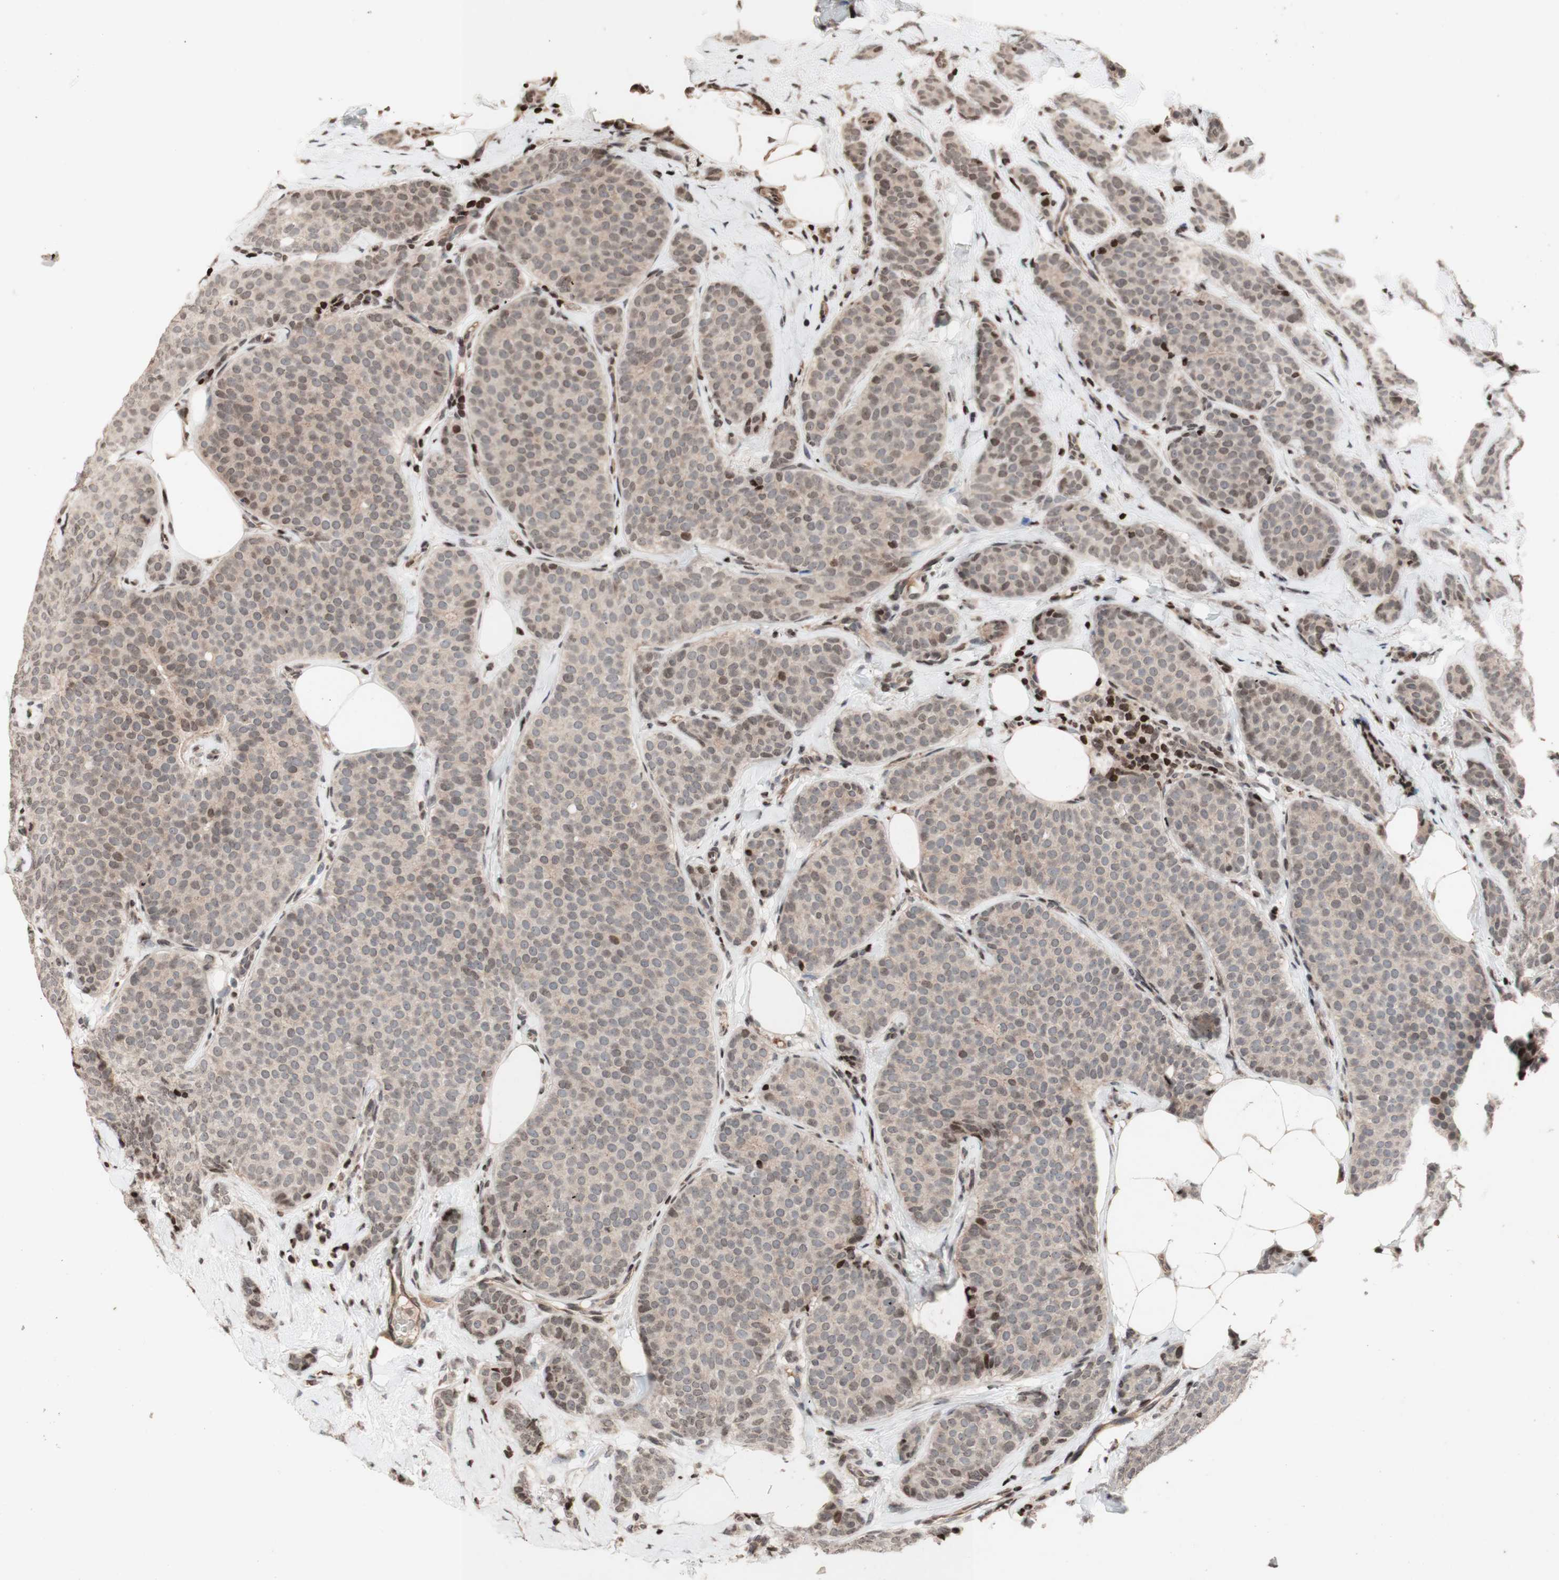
{"staining": {"intensity": "weak", "quantity": "25%-75%", "location": "cytoplasmic/membranous,nuclear"}, "tissue": "breast cancer", "cell_type": "Tumor cells", "image_type": "cancer", "snomed": [{"axis": "morphology", "description": "Lobular carcinoma"}, {"axis": "topography", "description": "Skin"}, {"axis": "topography", "description": "Breast"}], "caption": "Breast lobular carcinoma stained with a brown dye displays weak cytoplasmic/membranous and nuclear positive staining in approximately 25%-75% of tumor cells.", "gene": "POLA1", "patient": {"sex": "female", "age": 46}}